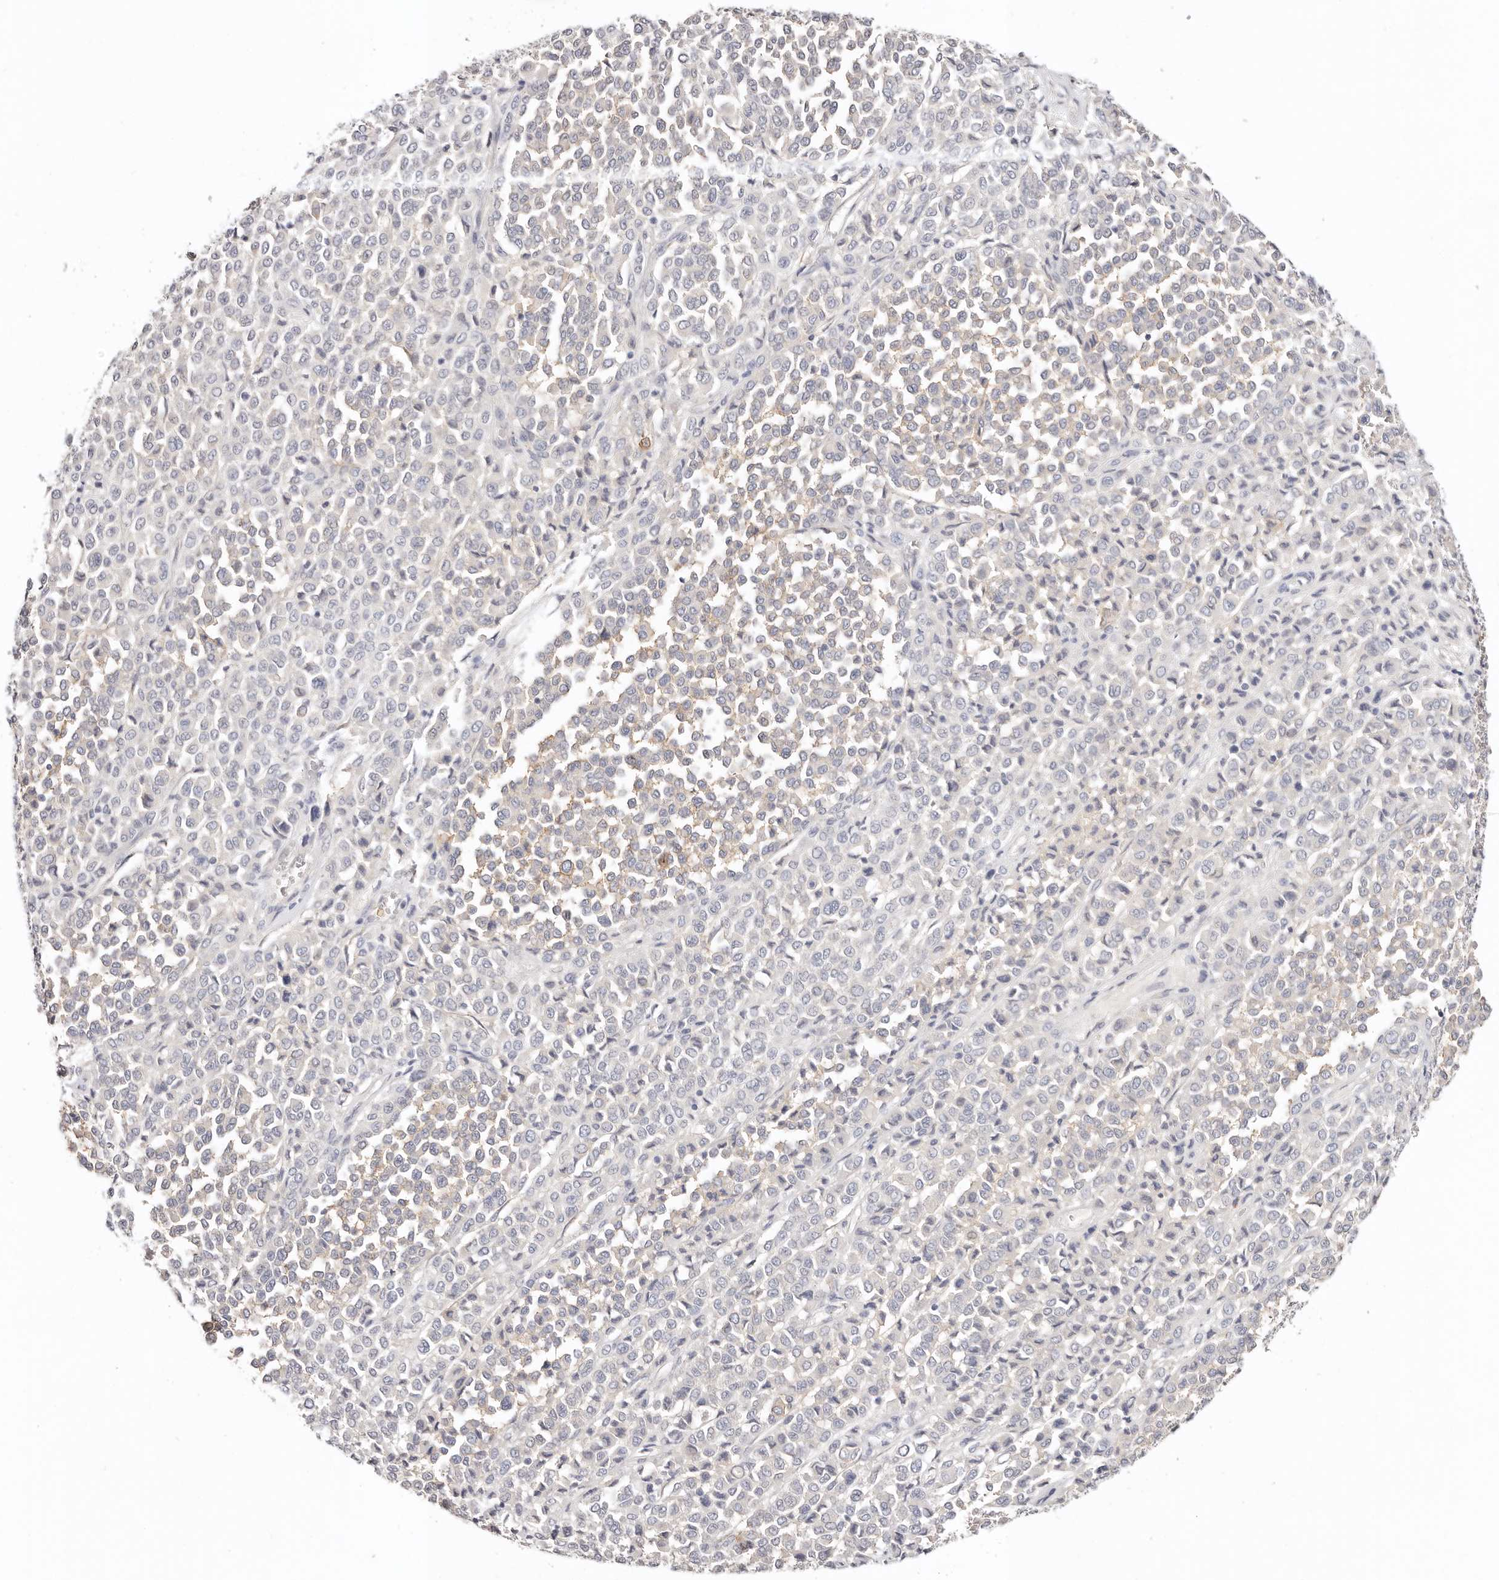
{"staining": {"intensity": "negative", "quantity": "none", "location": "none"}, "tissue": "melanoma", "cell_type": "Tumor cells", "image_type": "cancer", "snomed": [{"axis": "morphology", "description": "Malignant melanoma, Metastatic site"}, {"axis": "topography", "description": "Pancreas"}], "caption": "Immunohistochemical staining of melanoma exhibits no significant positivity in tumor cells.", "gene": "DNASE1", "patient": {"sex": "female", "age": 30}}